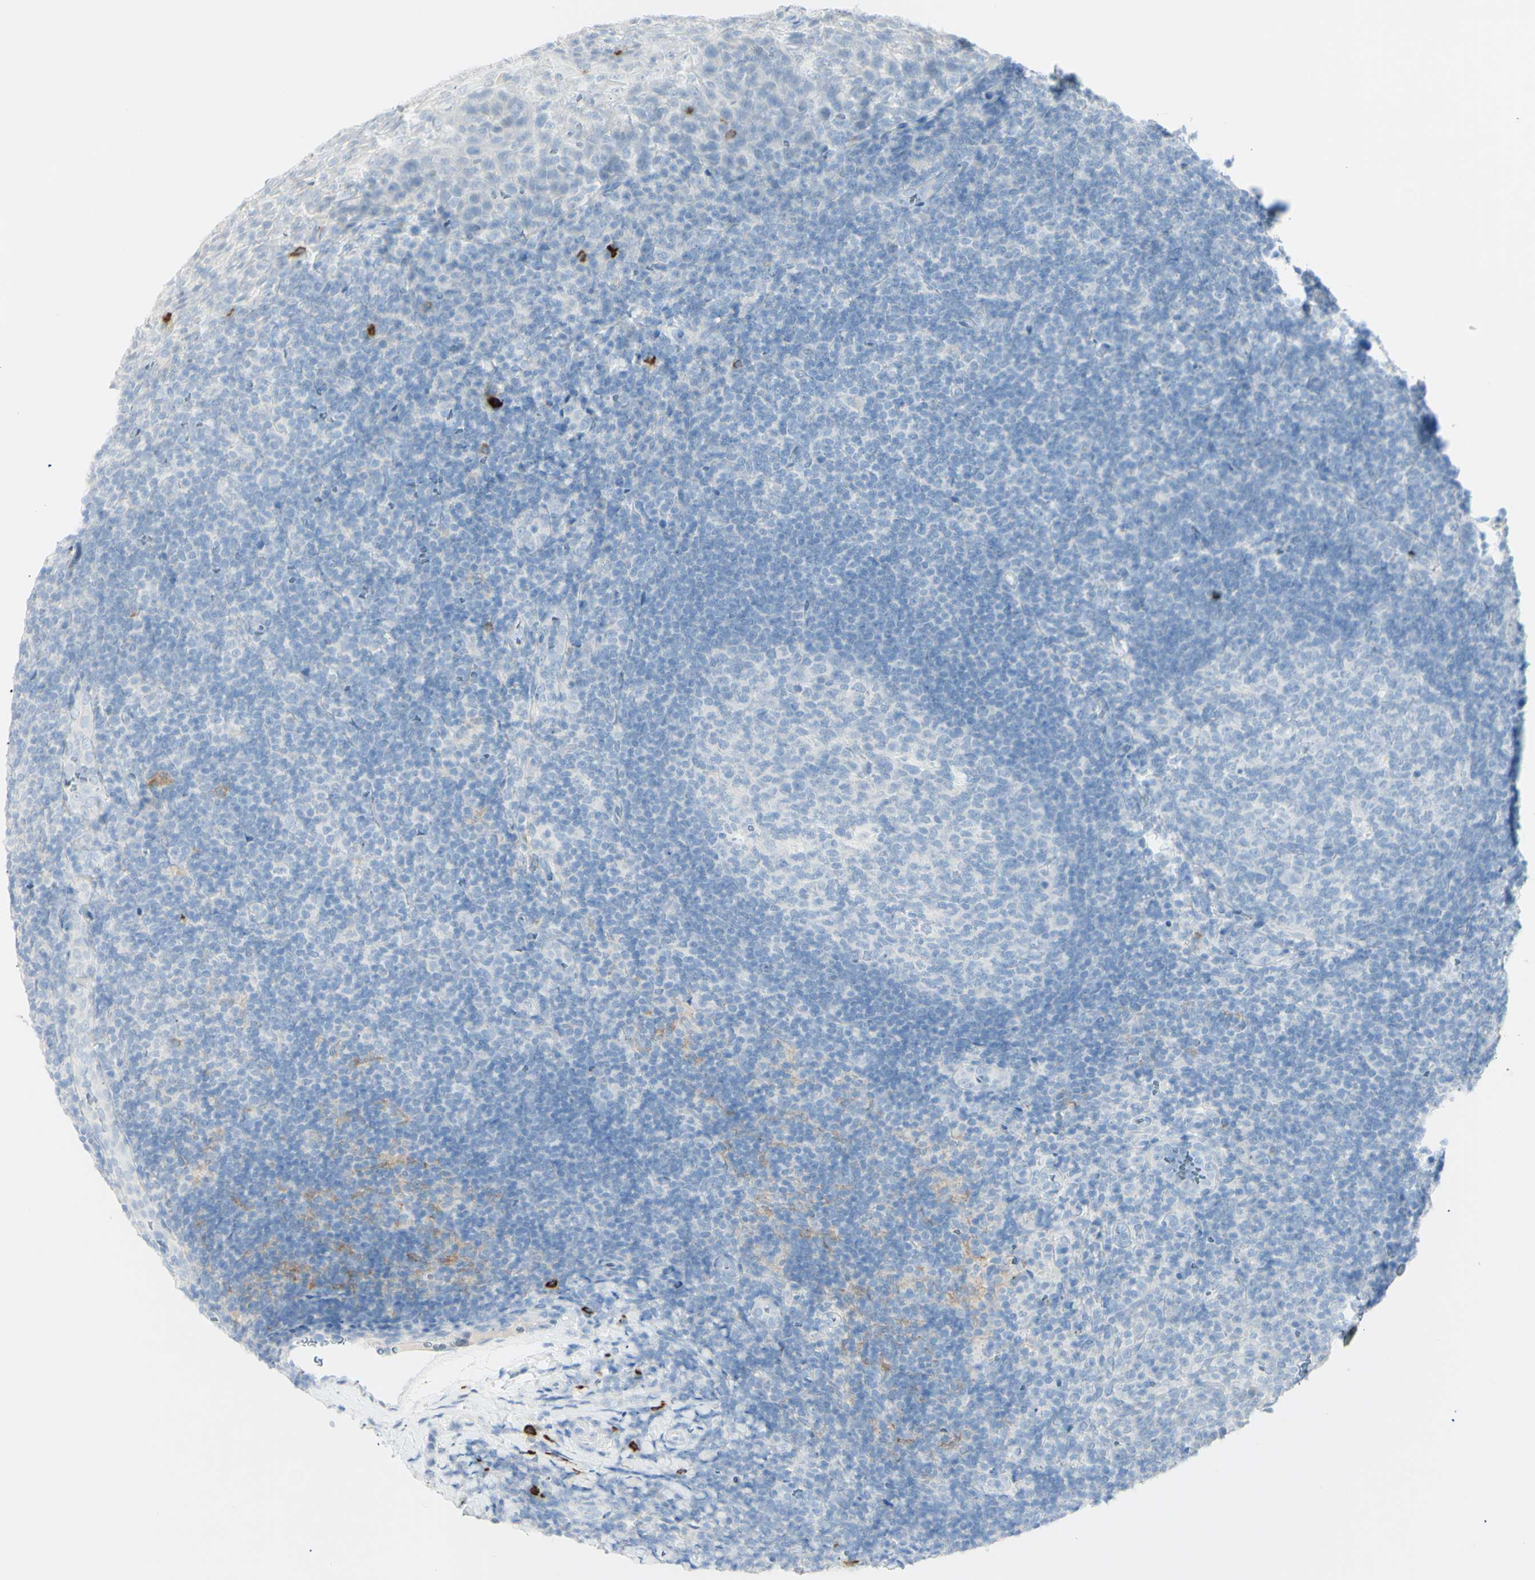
{"staining": {"intensity": "negative", "quantity": "none", "location": "none"}, "tissue": "tonsil", "cell_type": "Germinal center cells", "image_type": "normal", "snomed": [{"axis": "morphology", "description": "Normal tissue, NOS"}, {"axis": "topography", "description": "Tonsil"}], "caption": "Protein analysis of benign tonsil reveals no significant positivity in germinal center cells. (DAB IHC with hematoxylin counter stain).", "gene": "LETM1", "patient": {"sex": "male", "age": 37}}